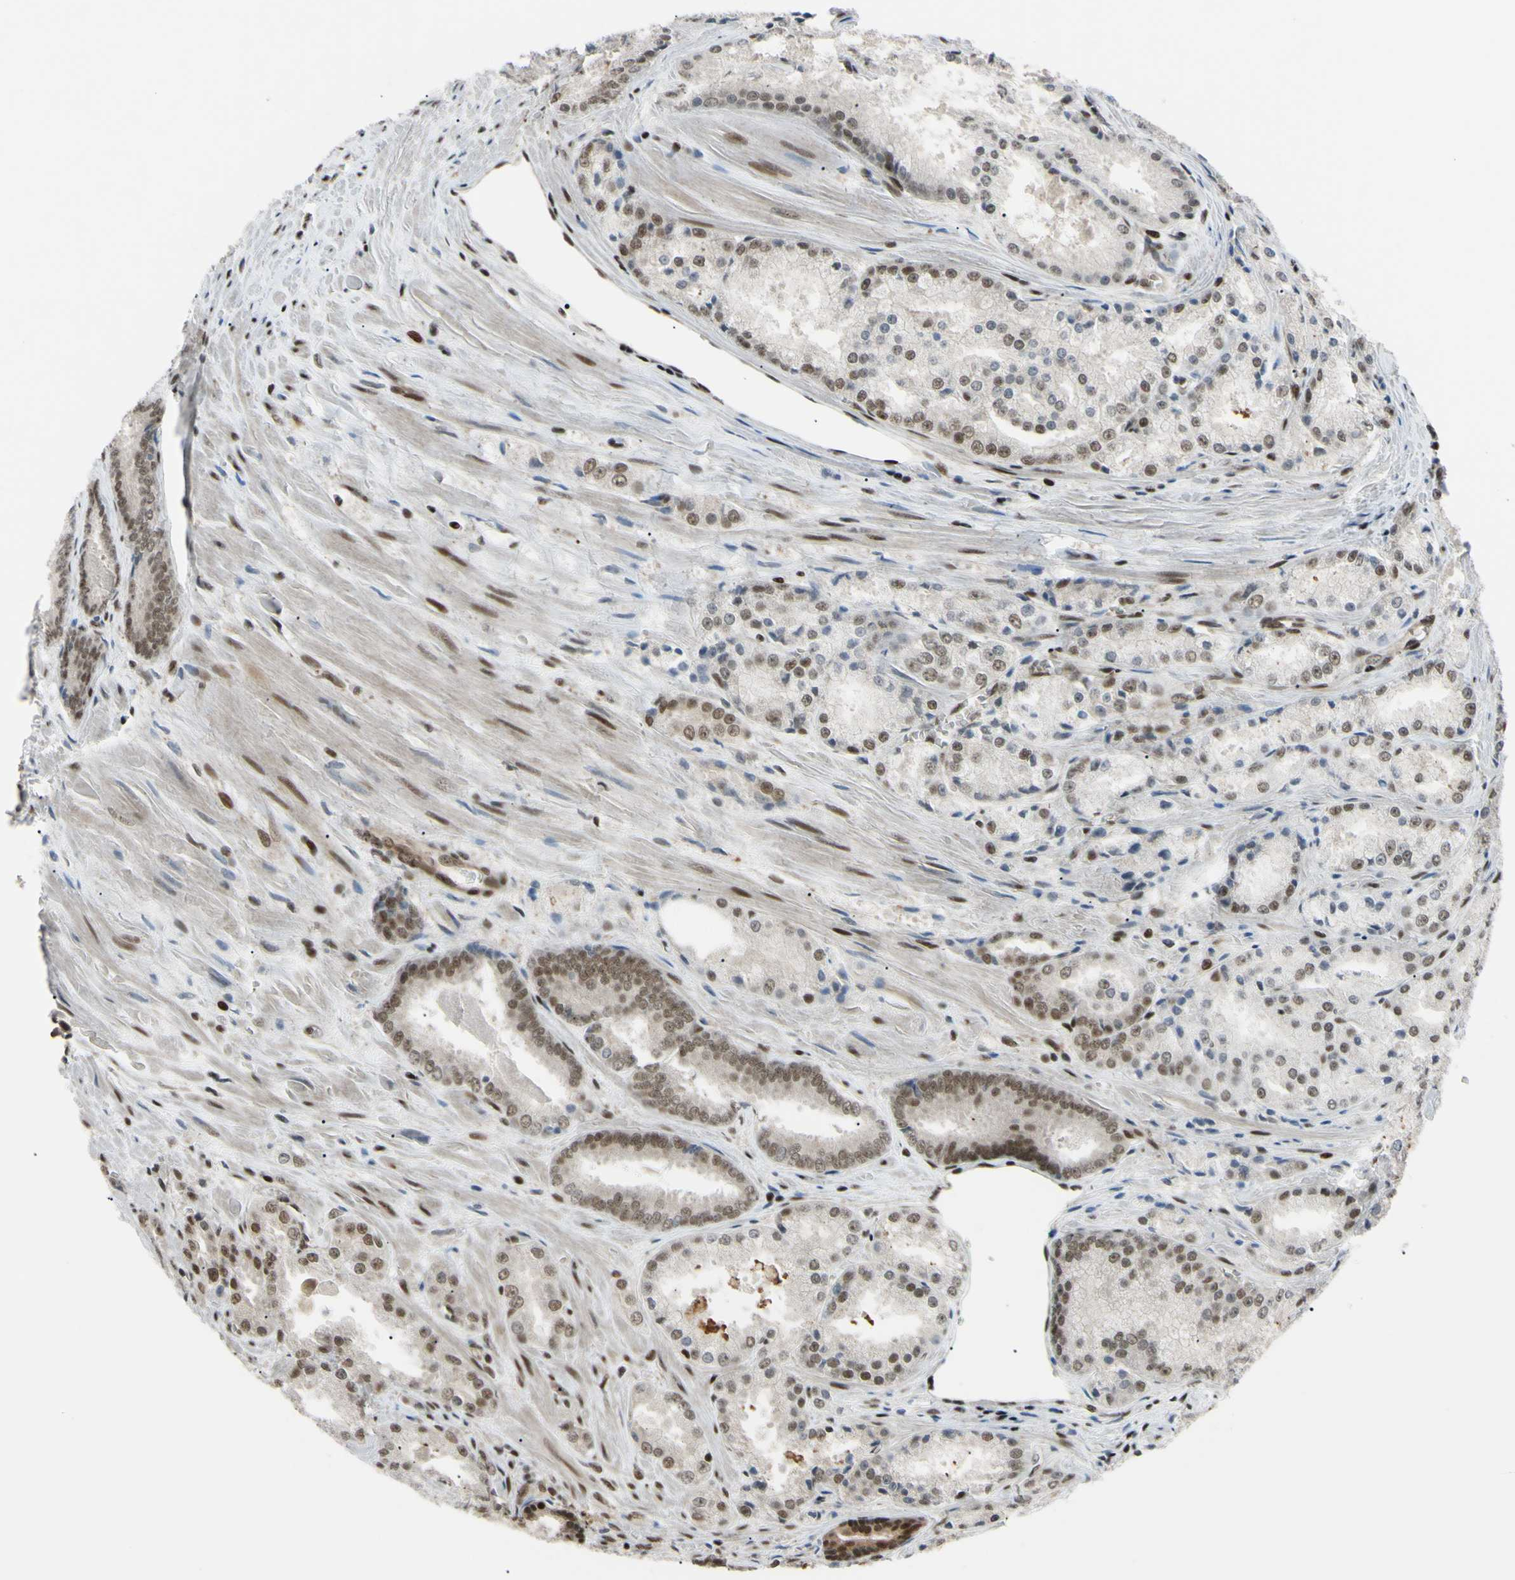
{"staining": {"intensity": "moderate", "quantity": ">75%", "location": "nuclear"}, "tissue": "prostate cancer", "cell_type": "Tumor cells", "image_type": "cancer", "snomed": [{"axis": "morphology", "description": "Adenocarcinoma, Low grade"}, {"axis": "topography", "description": "Prostate"}], "caption": "Prostate adenocarcinoma (low-grade) was stained to show a protein in brown. There is medium levels of moderate nuclear expression in approximately >75% of tumor cells.", "gene": "THAP12", "patient": {"sex": "male", "age": 64}}